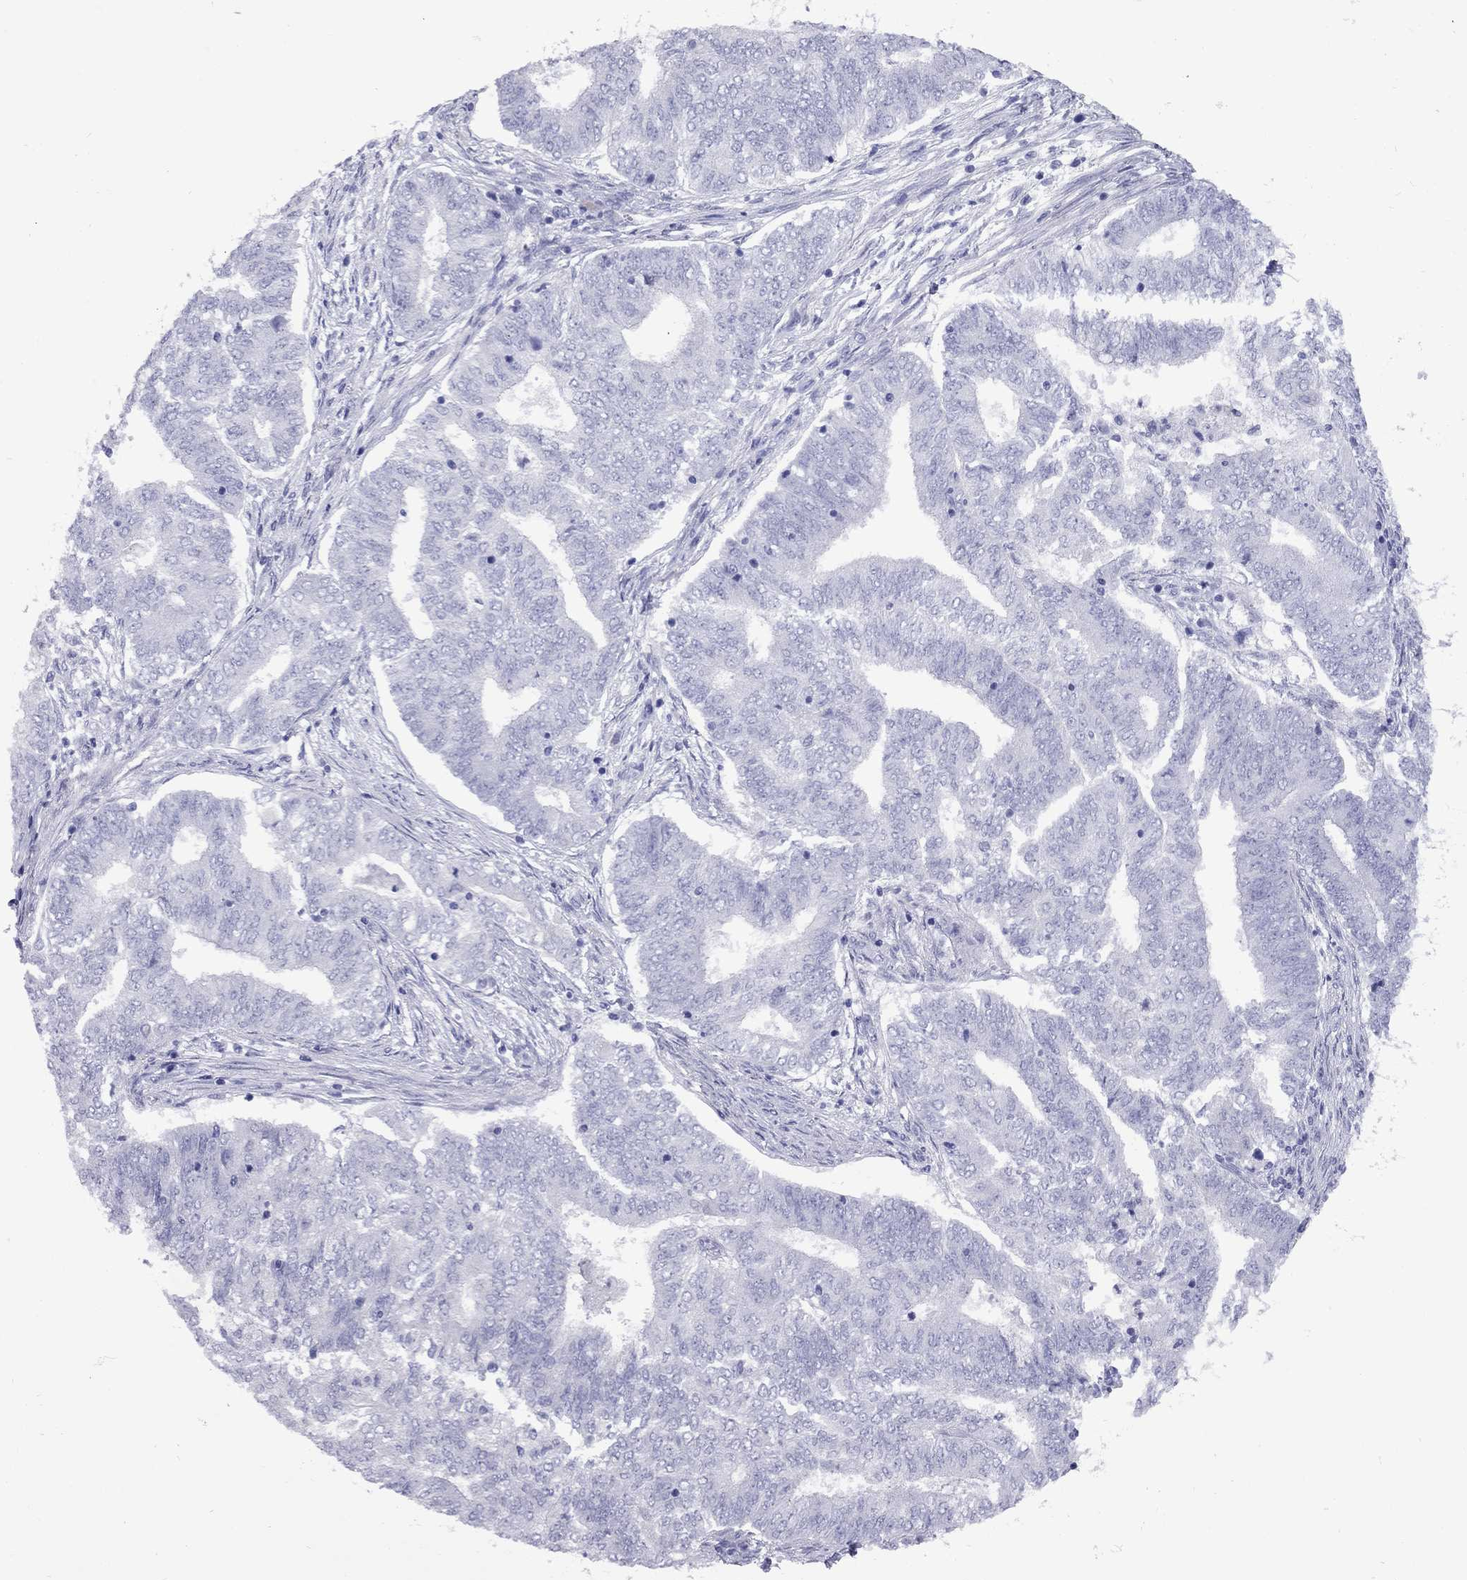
{"staining": {"intensity": "negative", "quantity": "none", "location": "none"}, "tissue": "endometrial cancer", "cell_type": "Tumor cells", "image_type": "cancer", "snomed": [{"axis": "morphology", "description": "Adenocarcinoma, NOS"}, {"axis": "topography", "description": "Endometrium"}], "caption": "Tumor cells are negative for protein expression in human endometrial cancer (adenocarcinoma). (DAB (3,3'-diaminobenzidine) immunohistochemistry (IHC) with hematoxylin counter stain).", "gene": "EPPIN", "patient": {"sex": "female", "age": 62}}